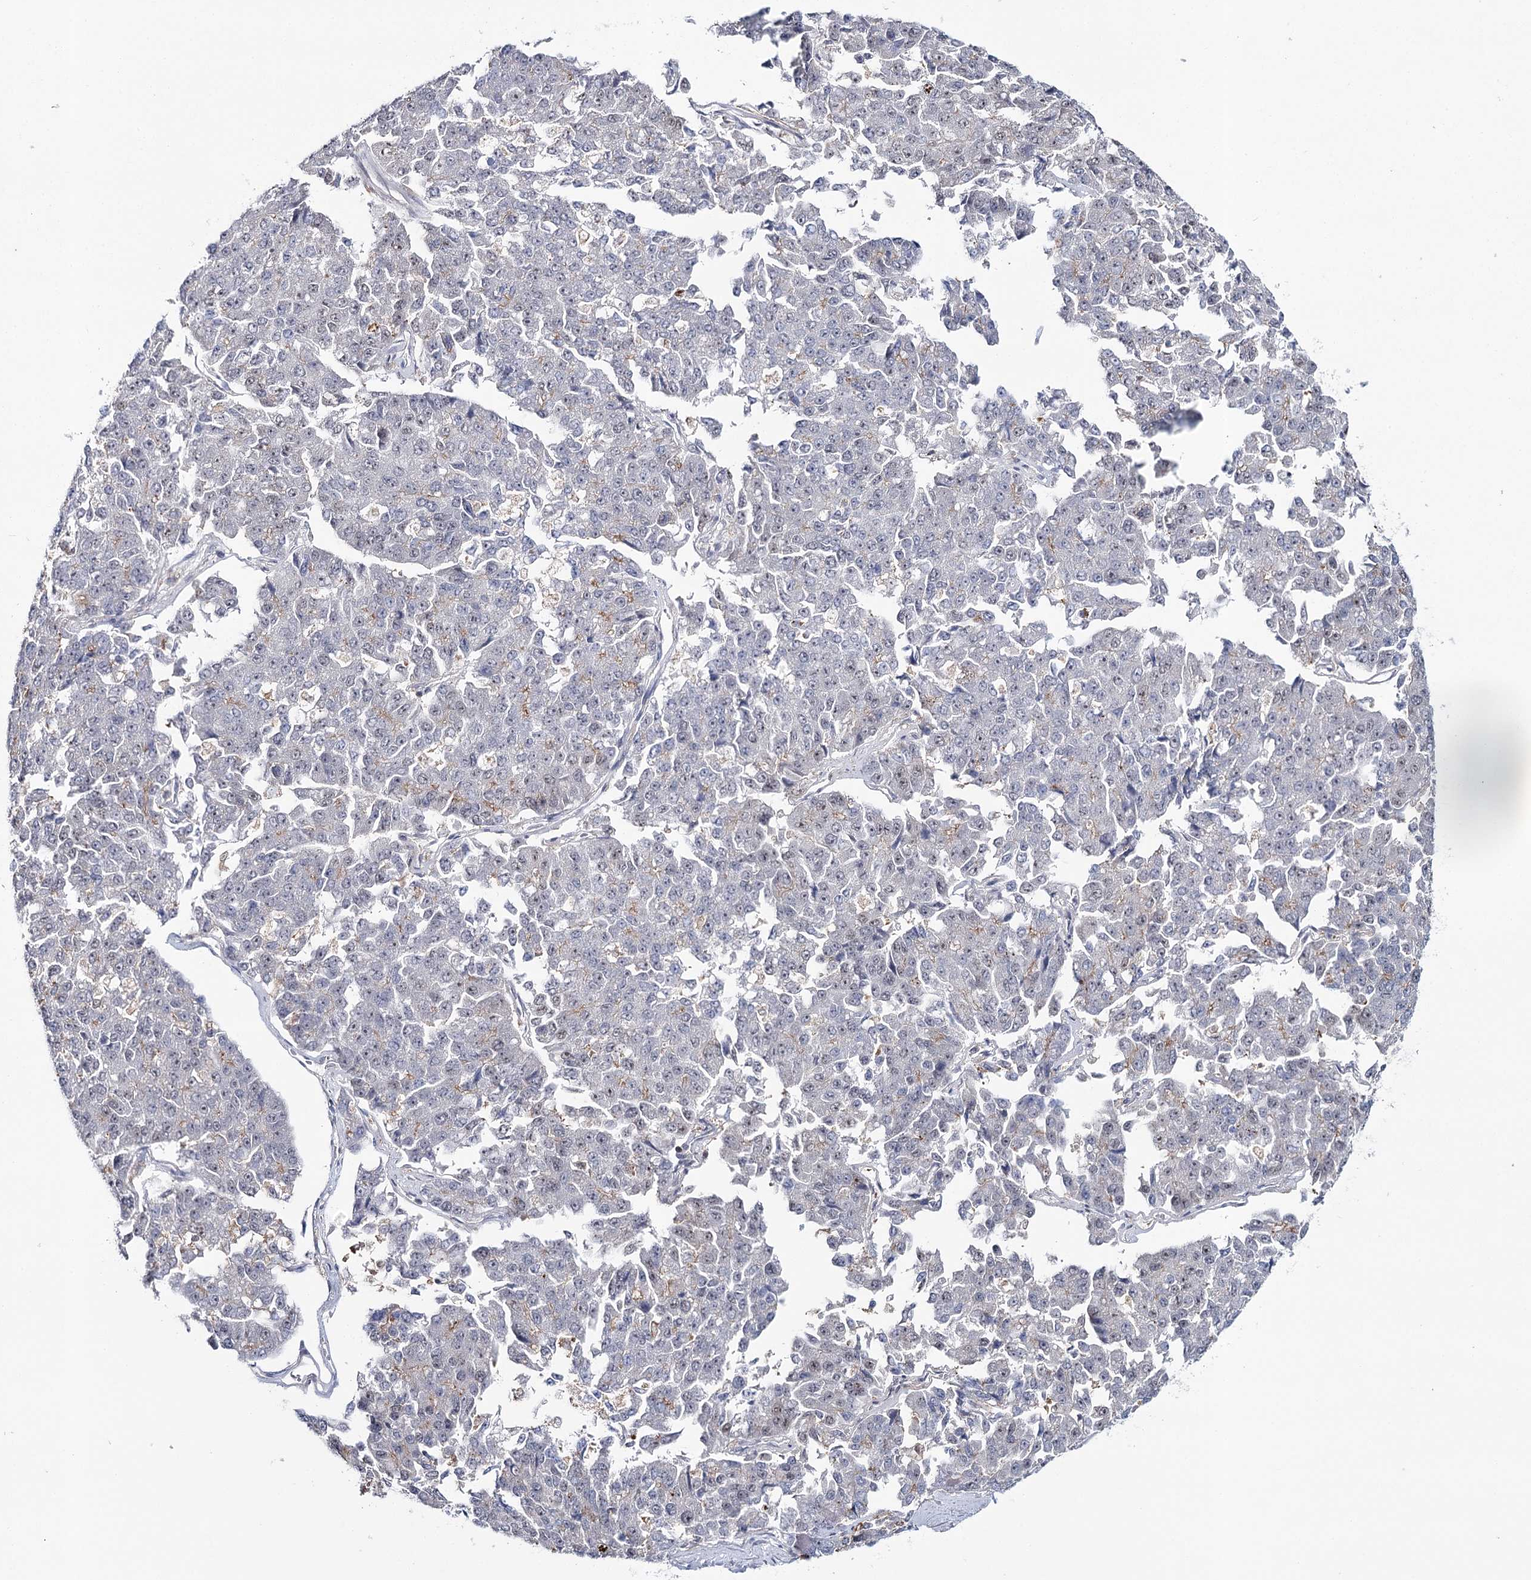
{"staining": {"intensity": "negative", "quantity": "none", "location": "none"}, "tissue": "pancreatic cancer", "cell_type": "Tumor cells", "image_type": "cancer", "snomed": [{"axis": "morphology", "description": "Adenocarcinoma, NOS"}, {"axis": "topography", "description": "Pancreas"}], "caption": "Tumor cells show no significant protein positivity in pancreatic adenocarcinoma.", "gene": "ZC3H8", "patient": {"sex": "male", "age": 50}}